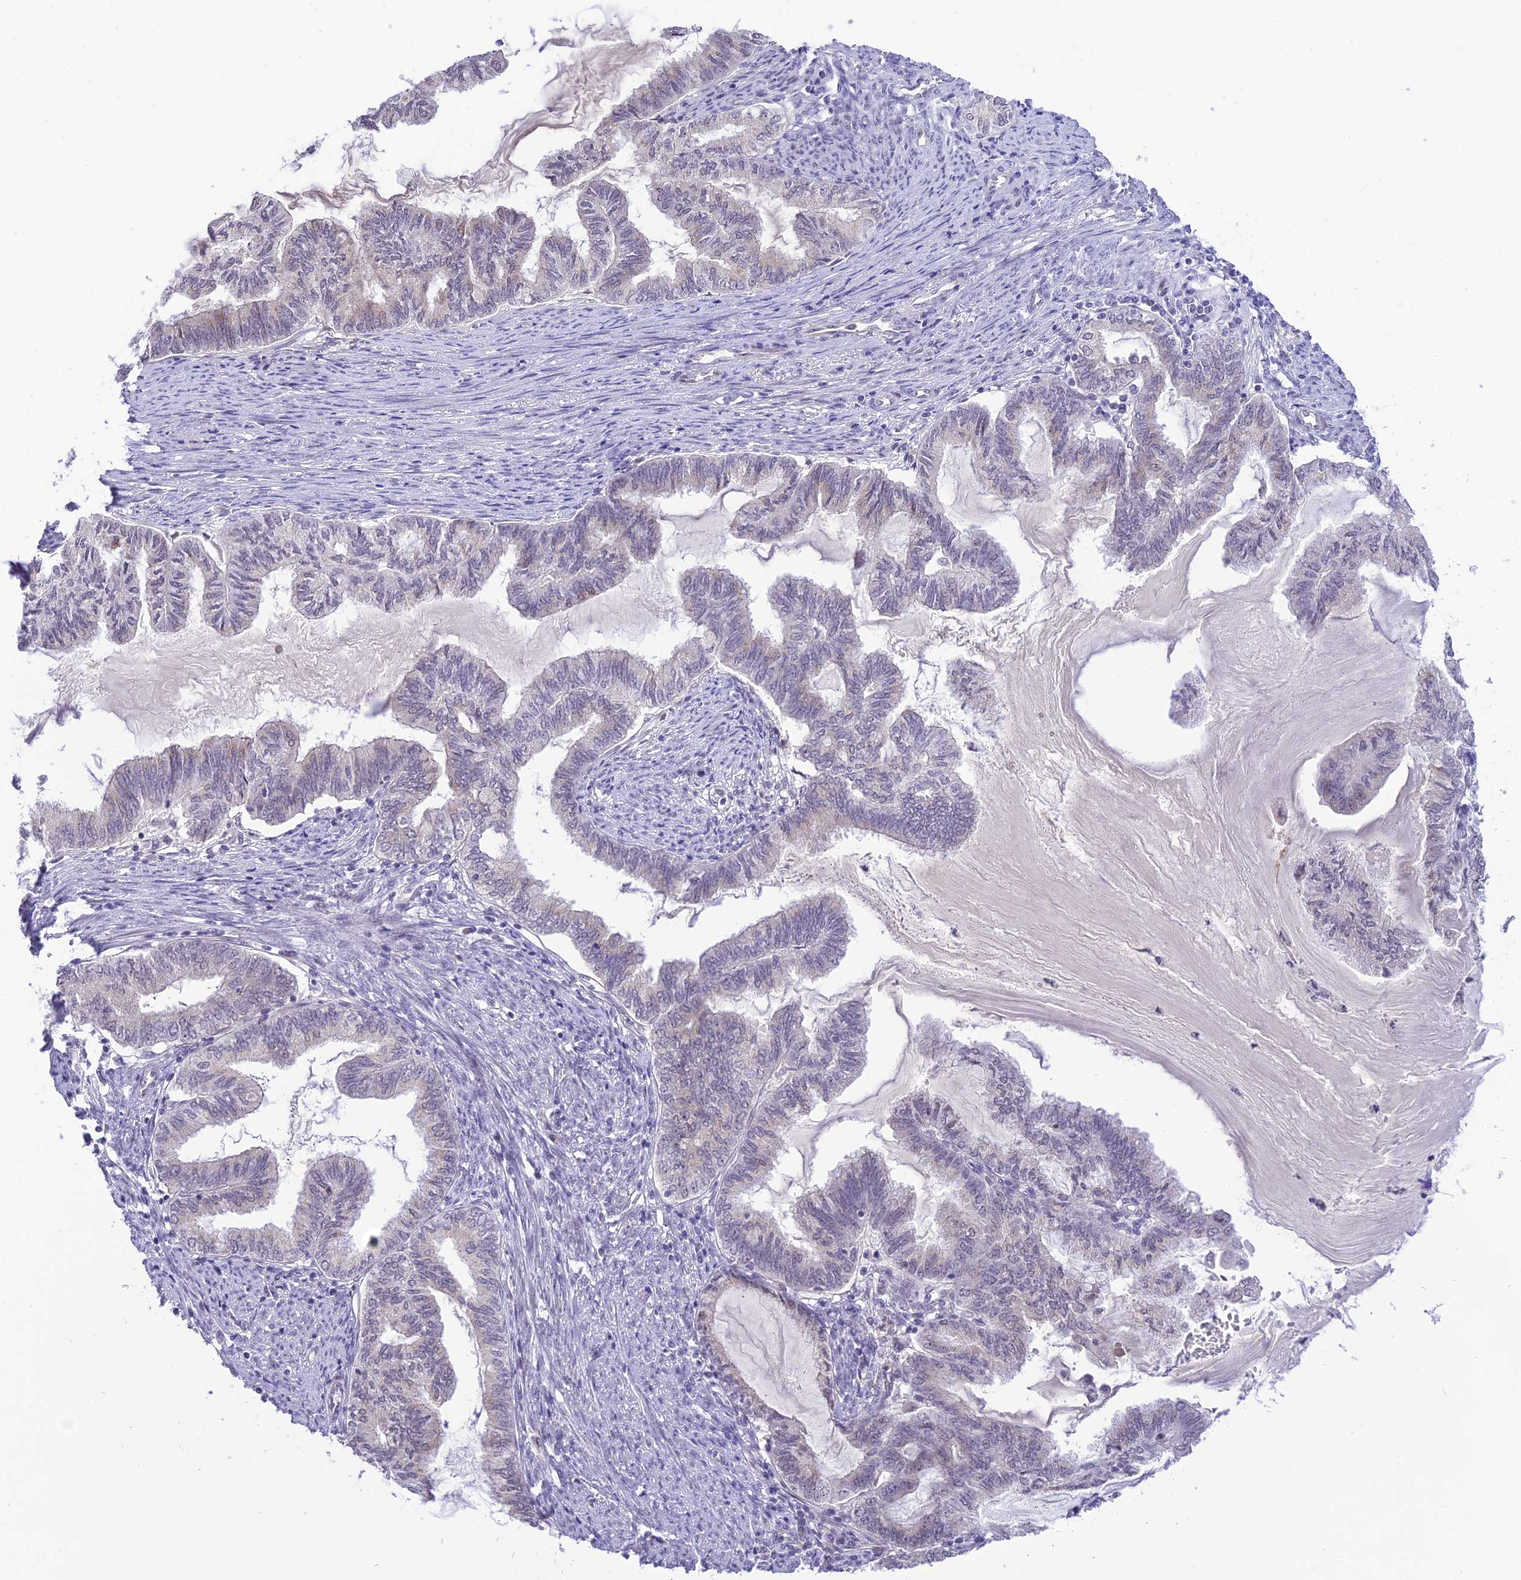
{"staining": {"intensity": "negative", "quantity": "none", "location": "none"}, "tissue": "endometrial cancer", "cell_type": "Tumor cells", "image_type": "cancer", "snomed": [{"axis": "morphology", "description": "Adenocarcinoma, NOS"}, {"axis": "topography", "description": "Endometrium"}], "caption": "Immunohistochemistry (IHC) micrograph of neoplastic tissue: human endometrial cancer stained with DAB exhibits no significant protein positivity in tumor cells.", "gene": "ZNF837", "patient": {"sex": "female", "age": 86}}